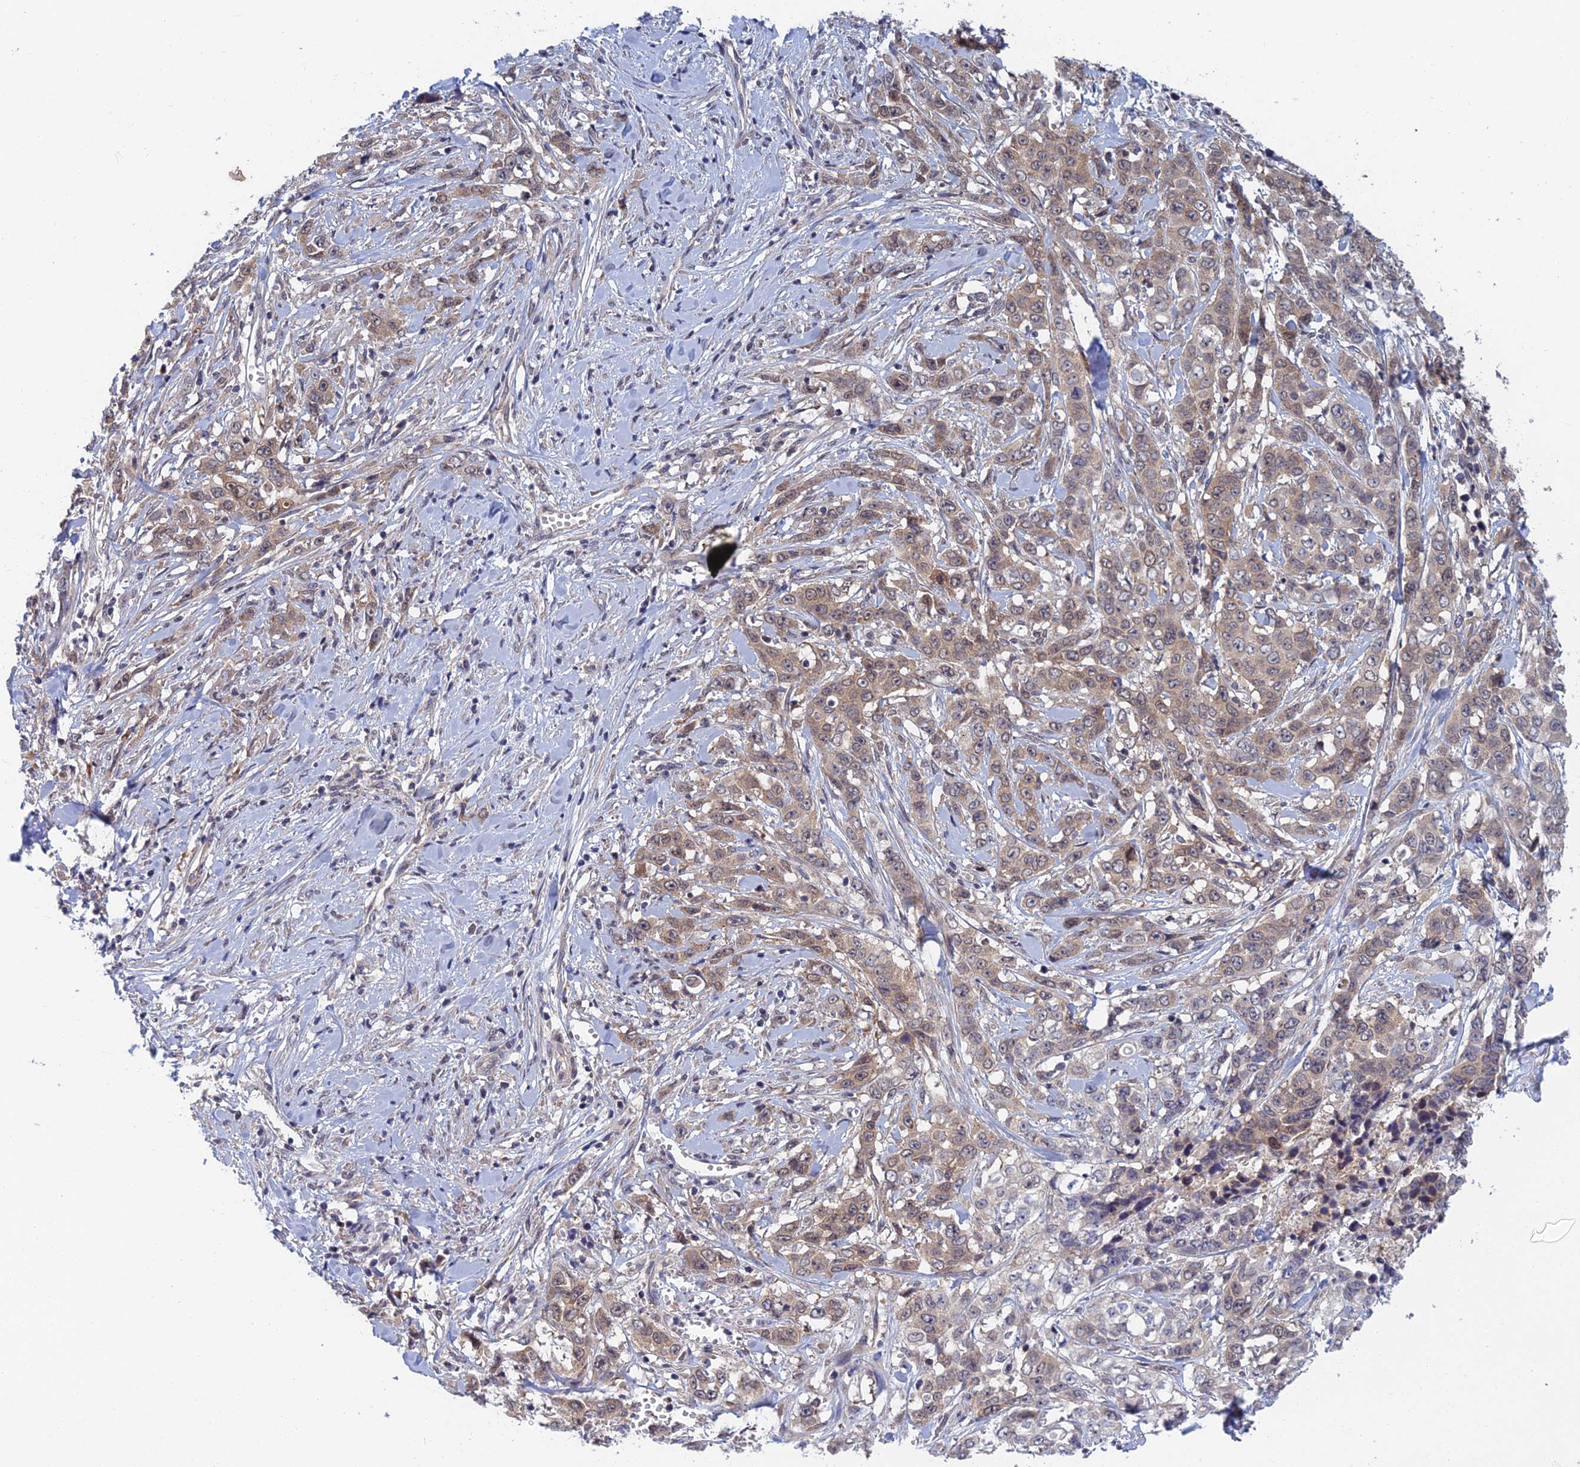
{"staining": {"intensity": "weak", "quantity": "25%-75%", "location": "cytoplasmic/membranous"}, "tissue": "stomach cancer", "cell_type": "Tumor cells", "image_type": "cancer", "snomed": [{"axis": "morphology", "description": "Adenocarcinoma, NOS"}, {"axis": "topography", "description": "Stomach, upper"}], "caption": "IHC of human adenocarcinoma (stomach) shows low levels of weak cytoplasmic/membranous expression in approximately 25%-75% of tumor cells.", "gene": "SRA1", "patient": {"sex": "male", "age": 62}}